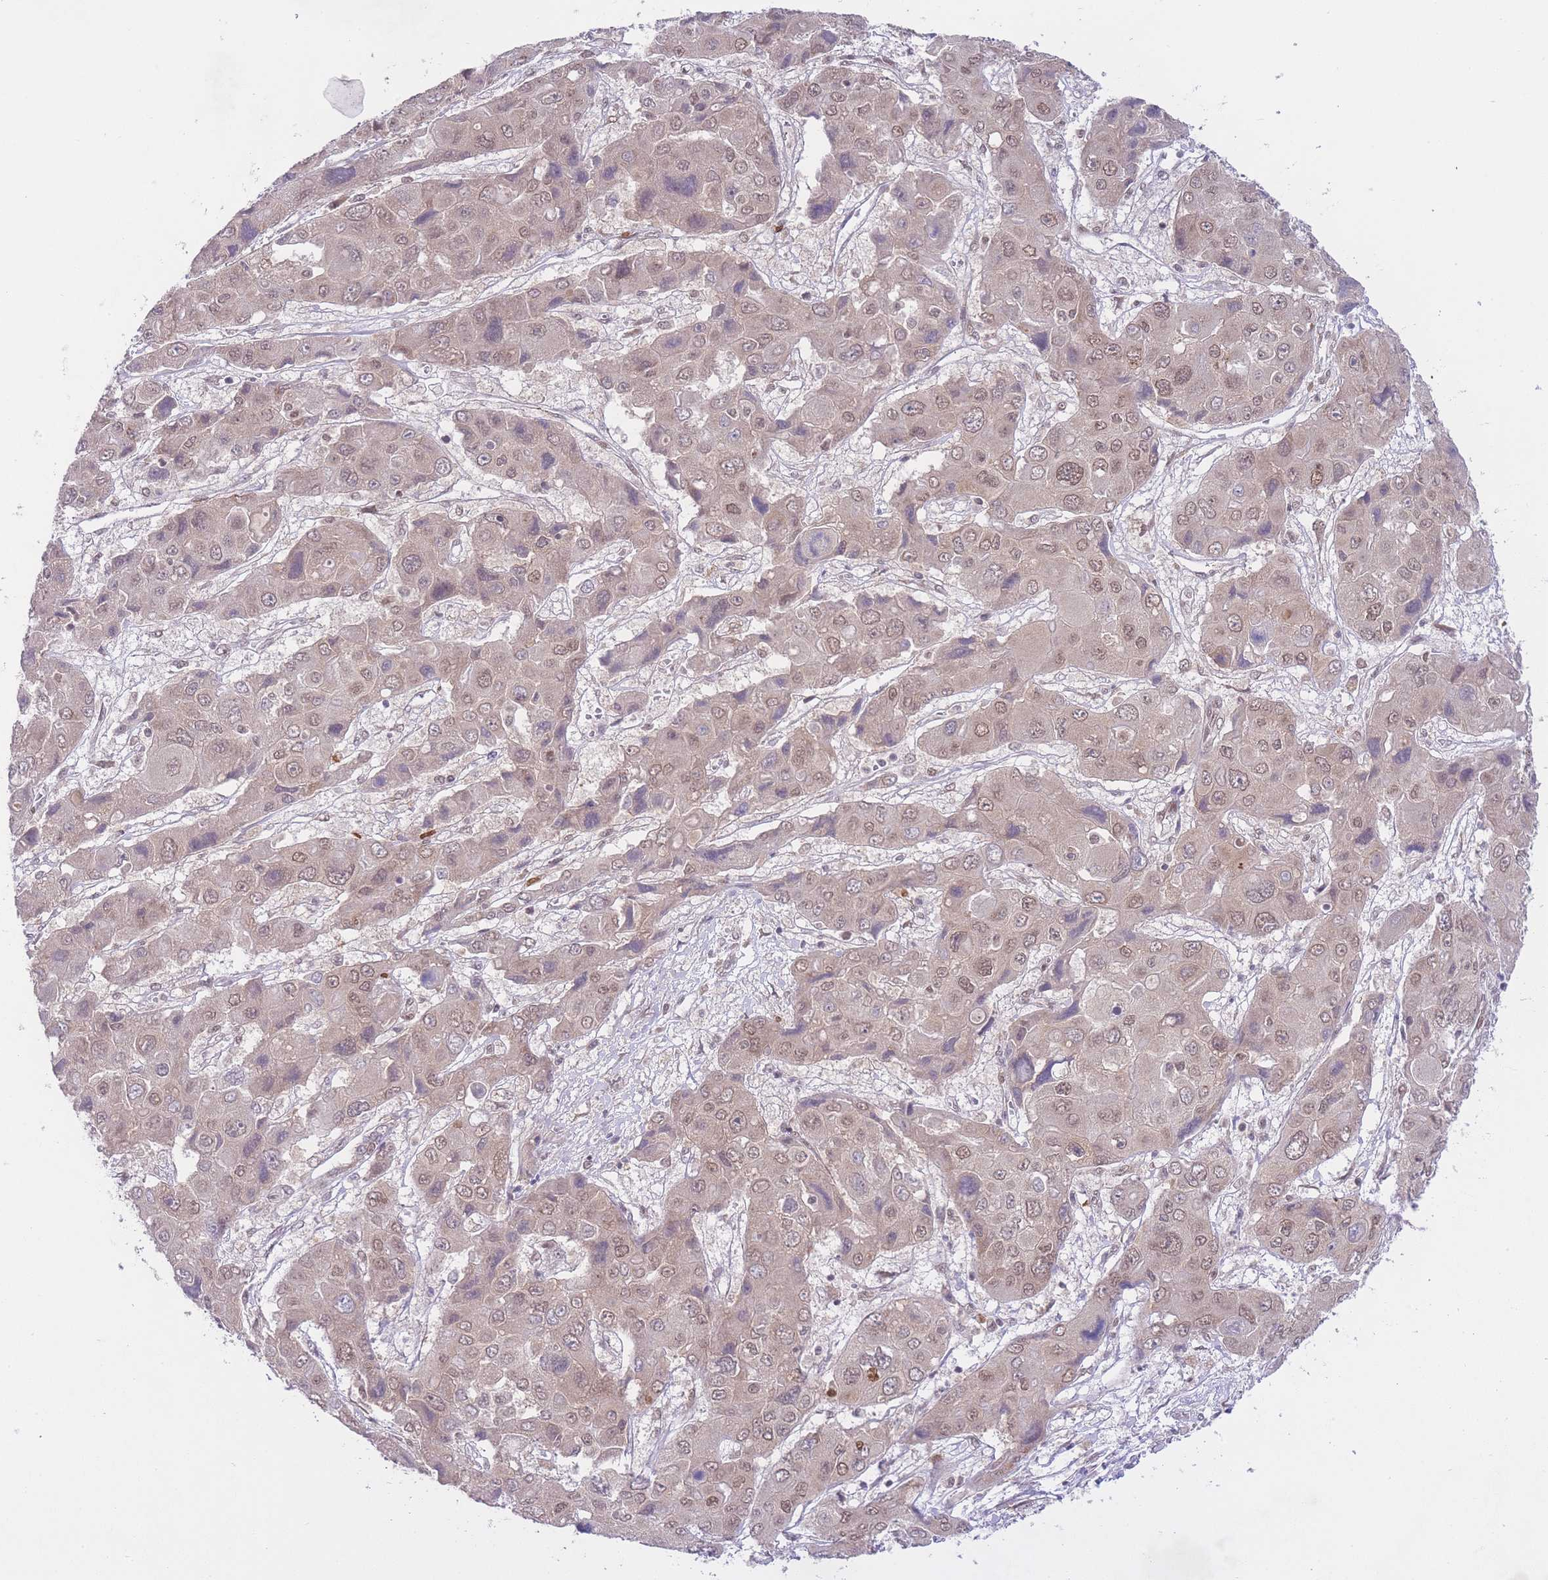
{"staining": {"intensity": "weak", "quantity": "25%-75%", "location": "nuclear"}, "tissue": "liver cancer", "cell_type": "Tumor cells", "image_type": "cancer", "snomed": [{"axis": "morphology", "description": "Cholangiocarcinoma"}, {"axis": "topography", "description": "Liver"}], "caption": "Cholangiocarcinoma (liver) stained for a protein (brown) displays weak nuclear positive positivity in about 25%-75% of tumor cells.", "gene": "TMED3", "patient": {"sex": "male", "age": 67}}